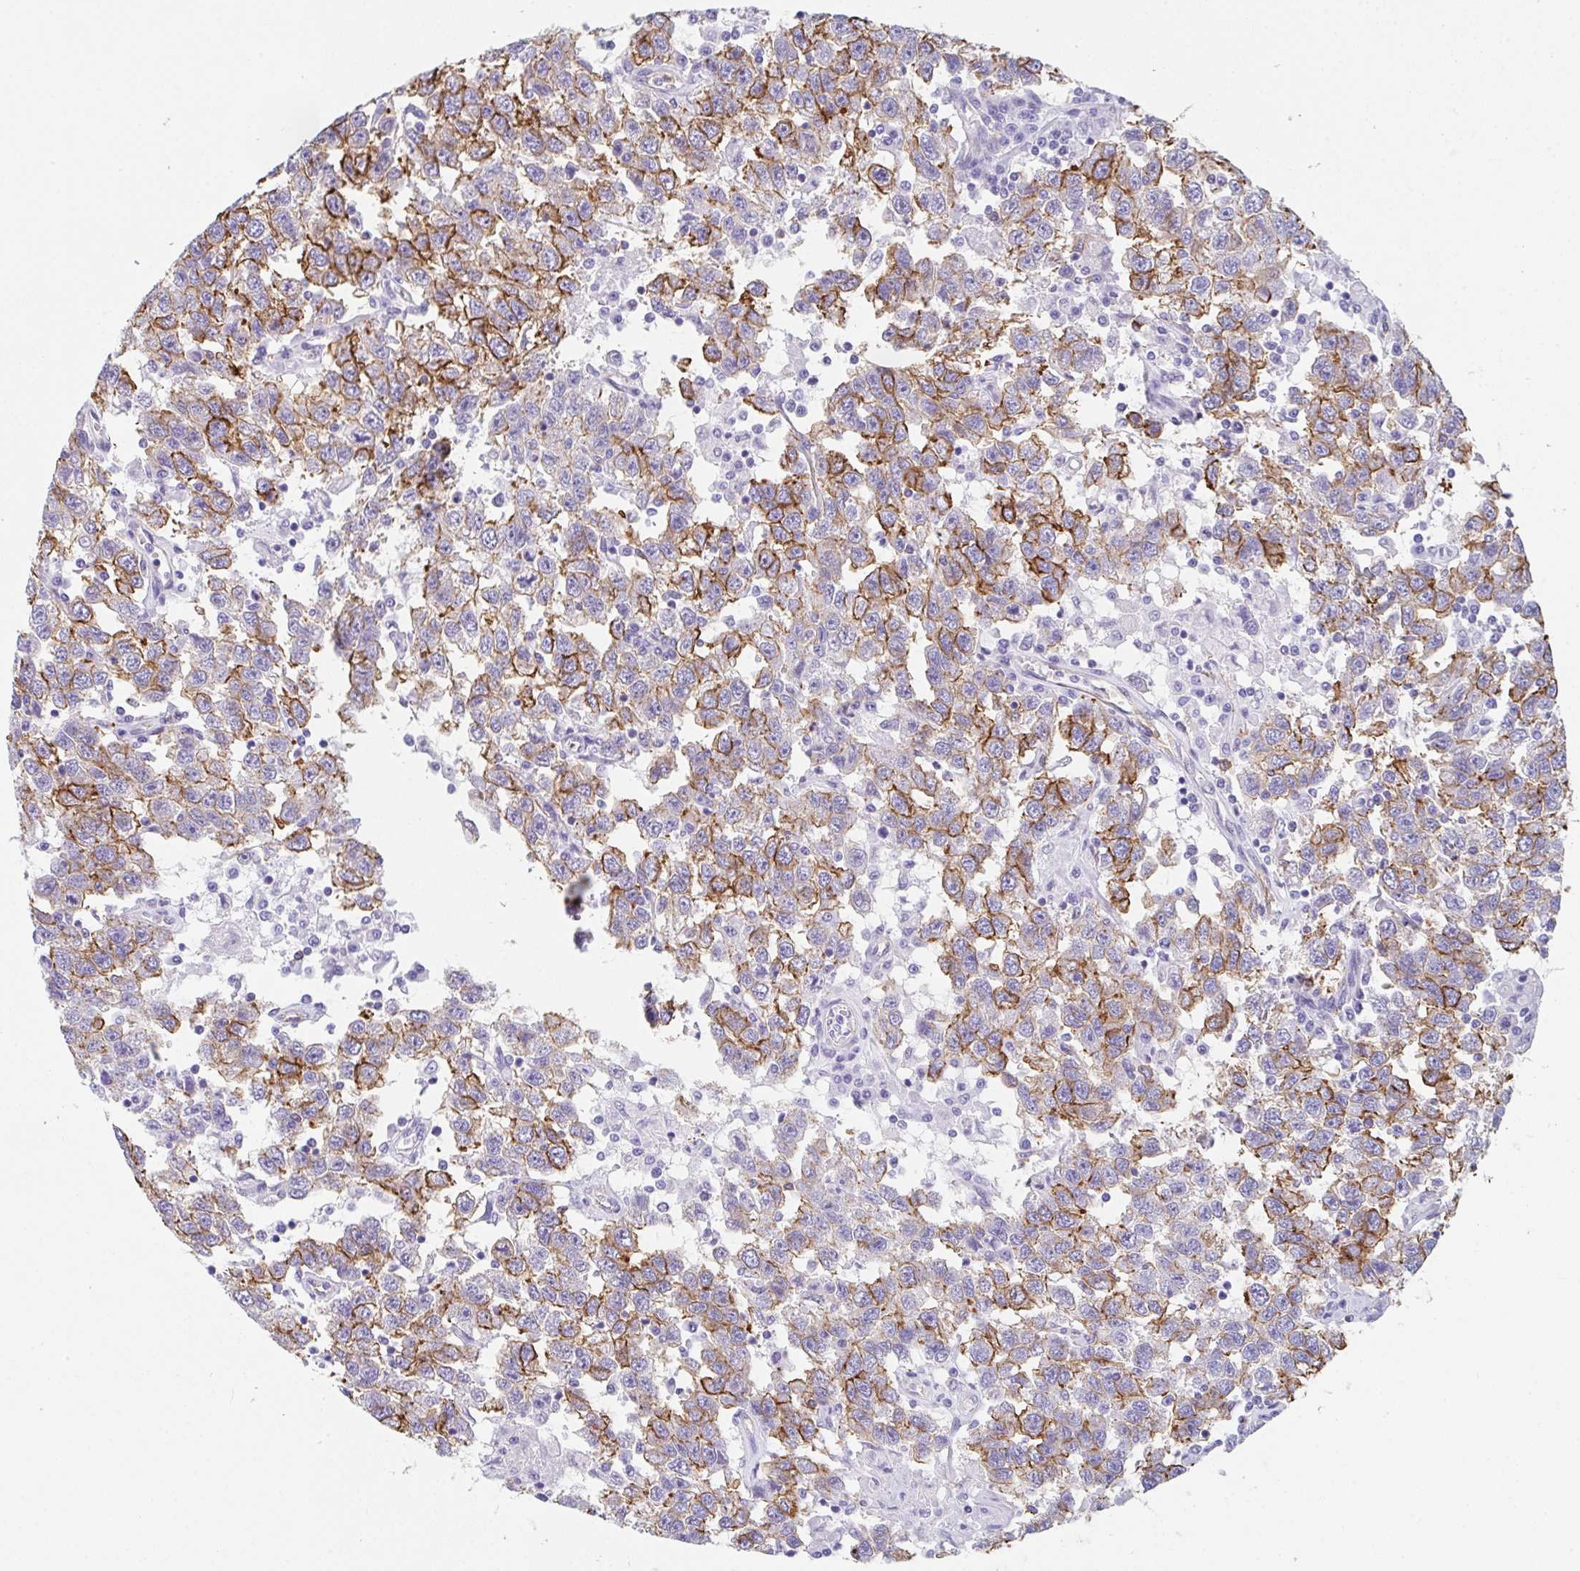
{"staining": {"intensity": "strong", "quantity": "25%-75%", "location": "cytoplasmic/membranous"}, "tissue": "testis cancer", "cell_type": "Tumor cells", "image_type": "cancer", "snomed": [{"axis": "morphology", "description": "Seminoma, NOS"}, {"axis": "topography", "description": "Testis"}], "caption": "Testis seminoma stained with a protein marker exhibits strong staining in tumor cells.", "gene": "DBN1", "patient": {"sex": "male", "age": 41}}